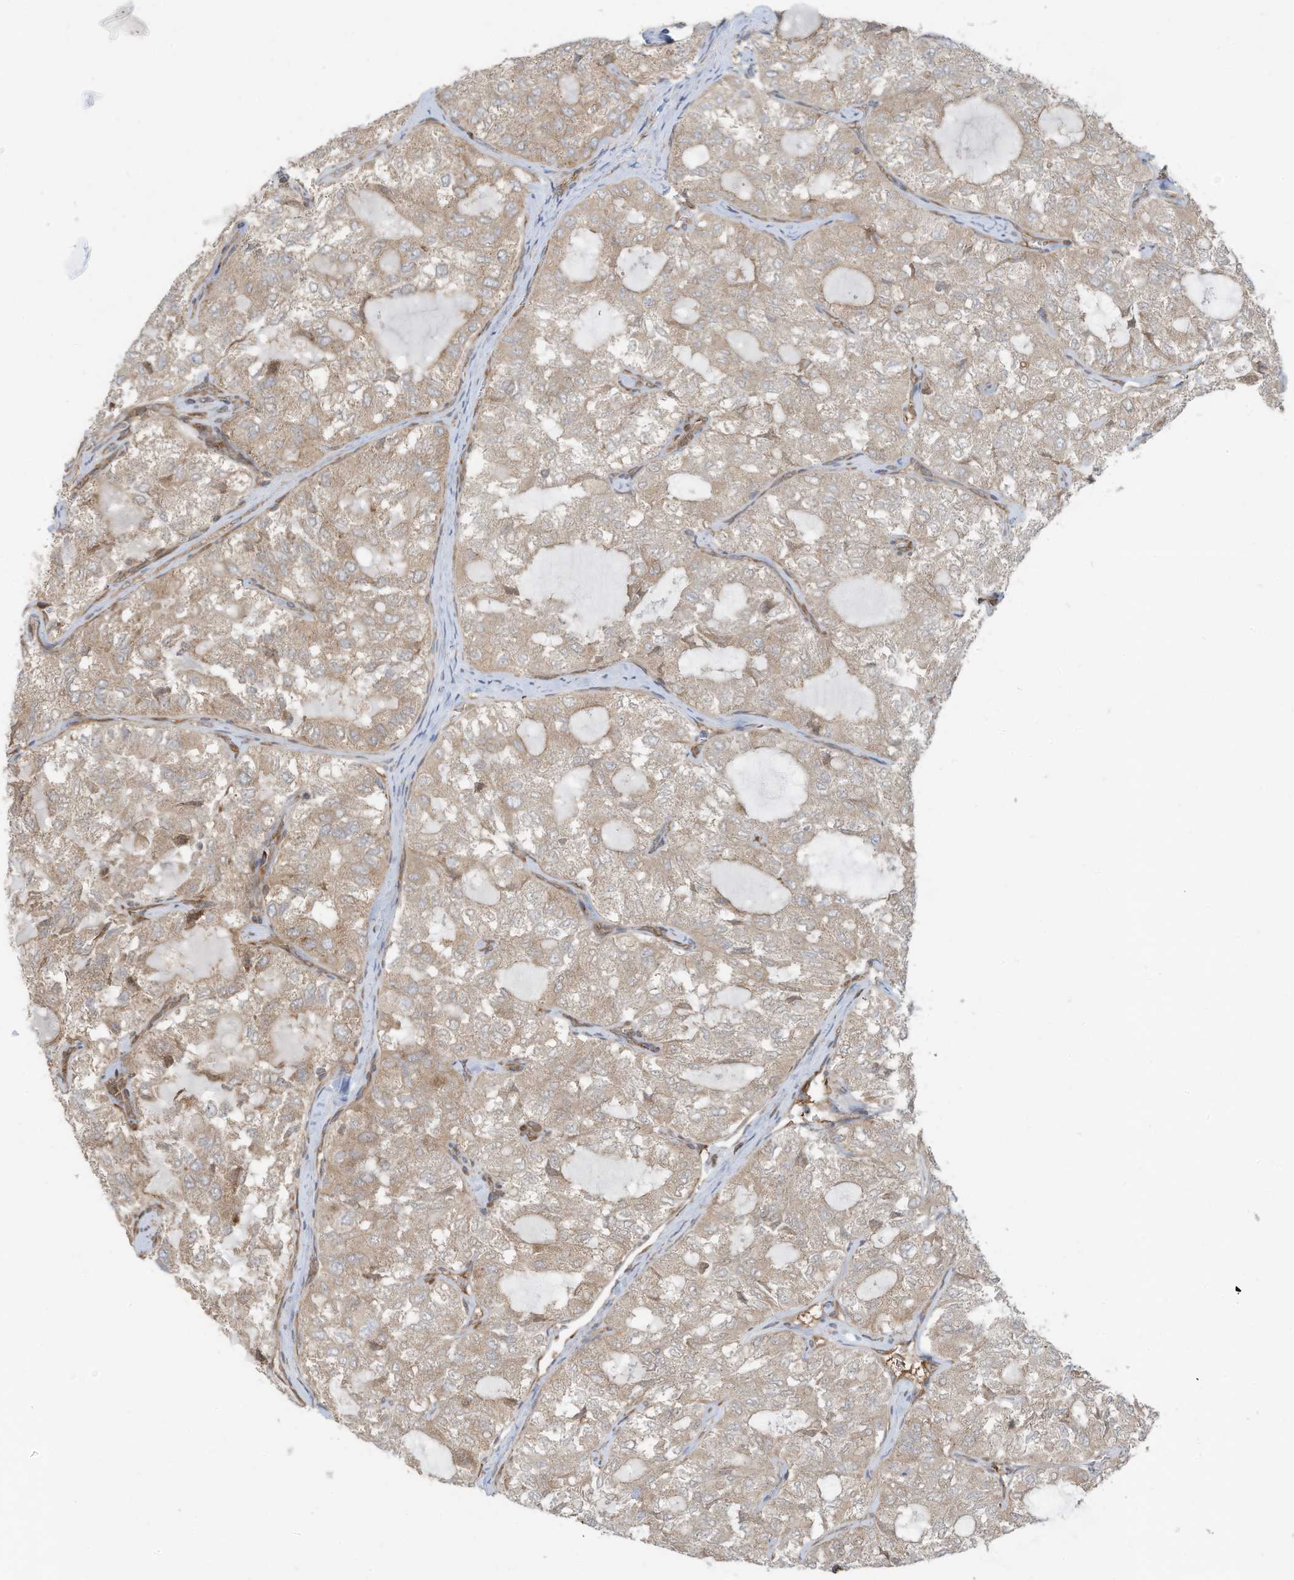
{"staining": {"intensity": "weak", "quantity": ">75%", "location": "cytoplasmic/membranous"}, "tissue": "thyroid cancer", "cell_type": "Tumor cells", "image_type": "cancer", "snomed": [{"axis": "morphology", "description": "Follicular adenoma carcinoma, NOS"}, {"axis": "topography", "description": "Thyroid gland"}], "caption": "Weak cytoplasmic/membranous expression is identified in about >75% of tumor cells in thyroid cancer. The staining is performed using DAB brown chromogen to label protein expression. The nuclei are counter-stained blue using hematoxylin.", "gene": "USE1", "patient": {"sex": "male", "age": 75}}